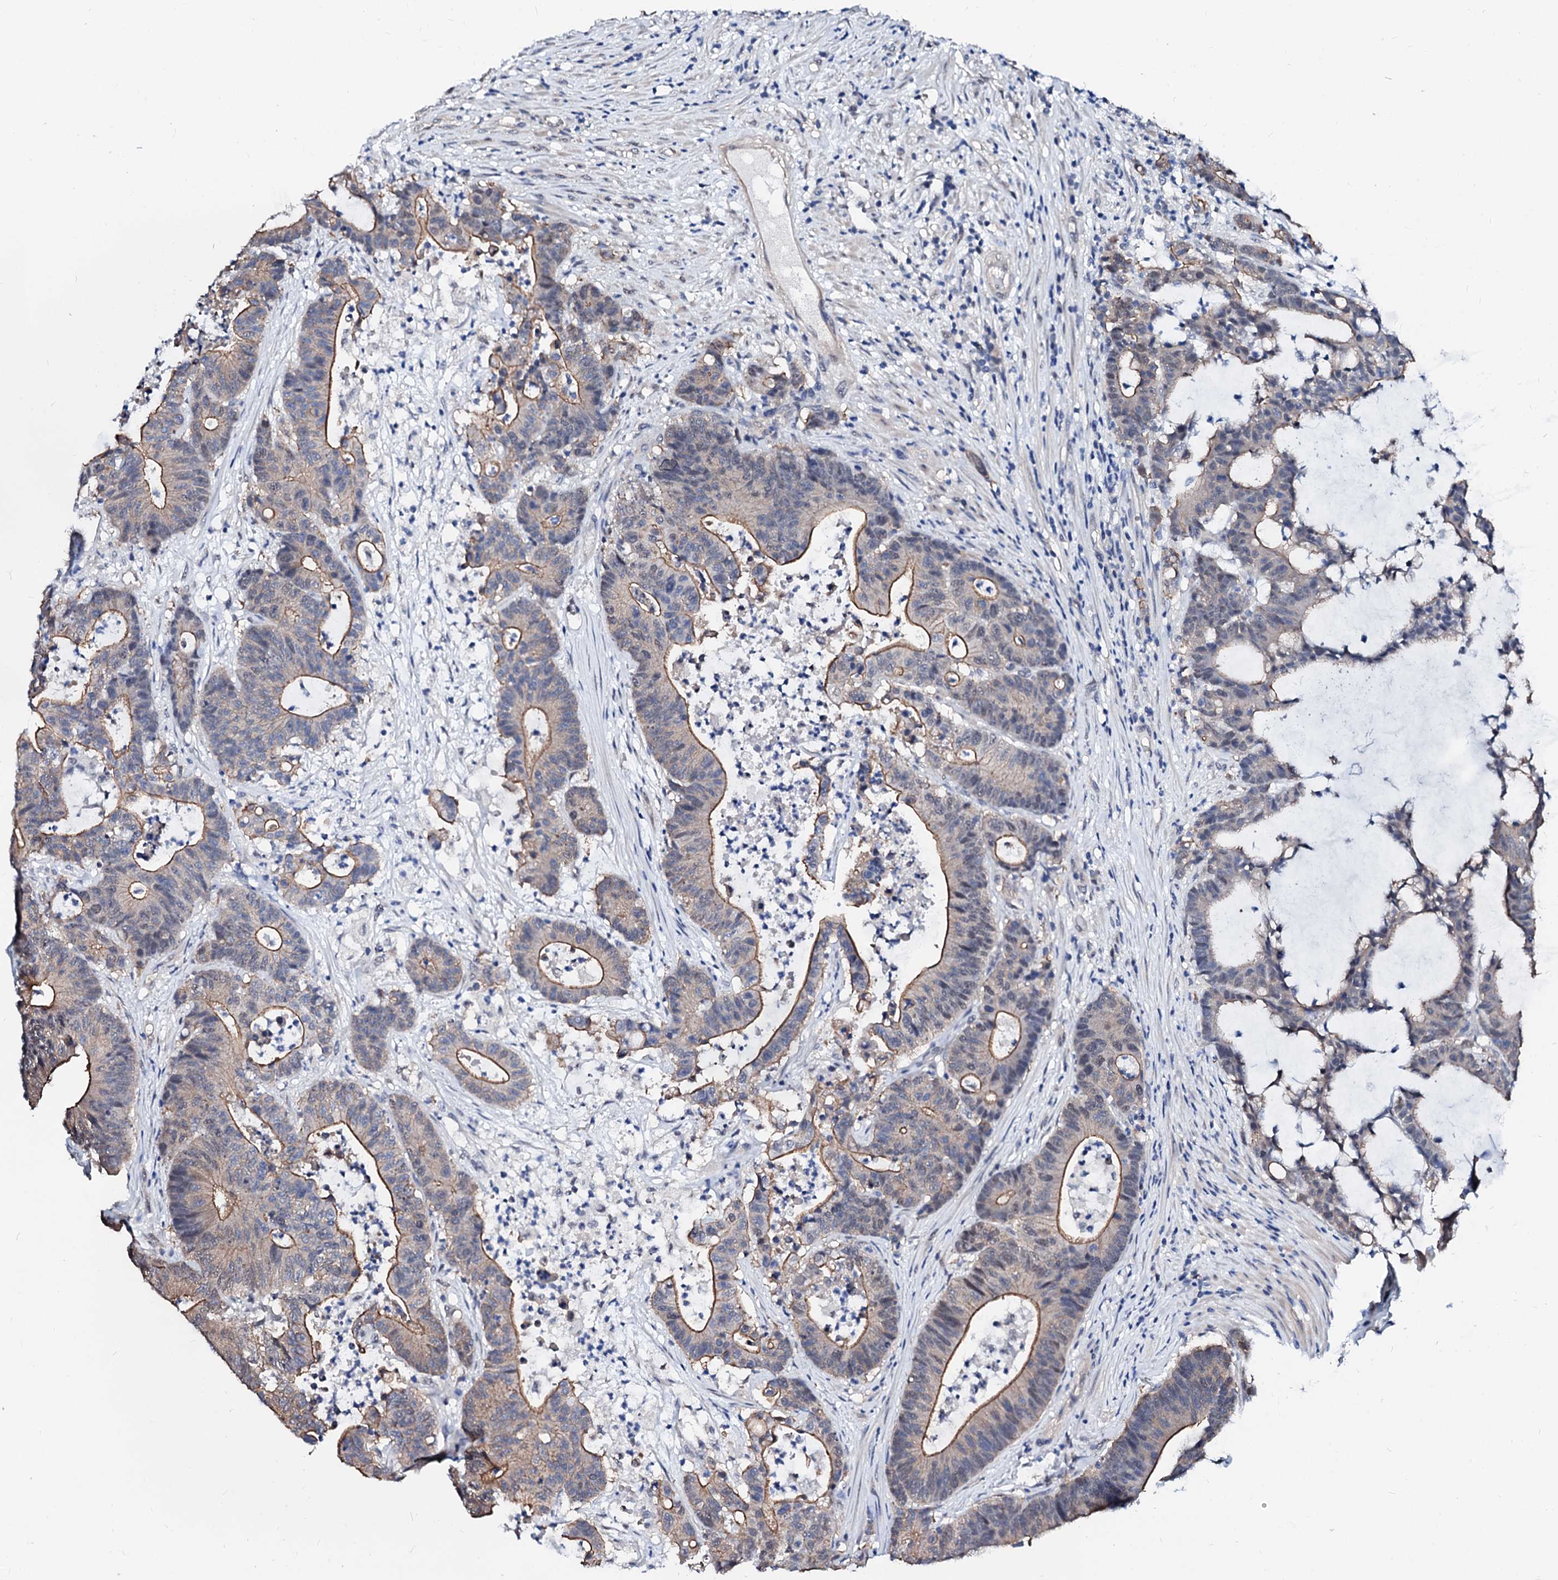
{"staining": {"intensity": "moderate", "quantity": "25%-75%", "location": "cytoplasmic/membranous"}, "tissue": "colorectal cancer", "cell_type": "Tumor cells", "image_type": "cancer", "snomed": [{"axis": "morphology", "description": "Adenocarcinoma, NOS"}, {"axis": "topography", "description": "Colon"}], "caption": "This photomicrograph shows immunohistochemistry staining of human colorectal cancer, with medium moderate cytoplasmic/membranous positivity in approximately 25%-75% of tumor cells.", "gene": "CSN2", "patient": {"sex": "female", "age": 84}}